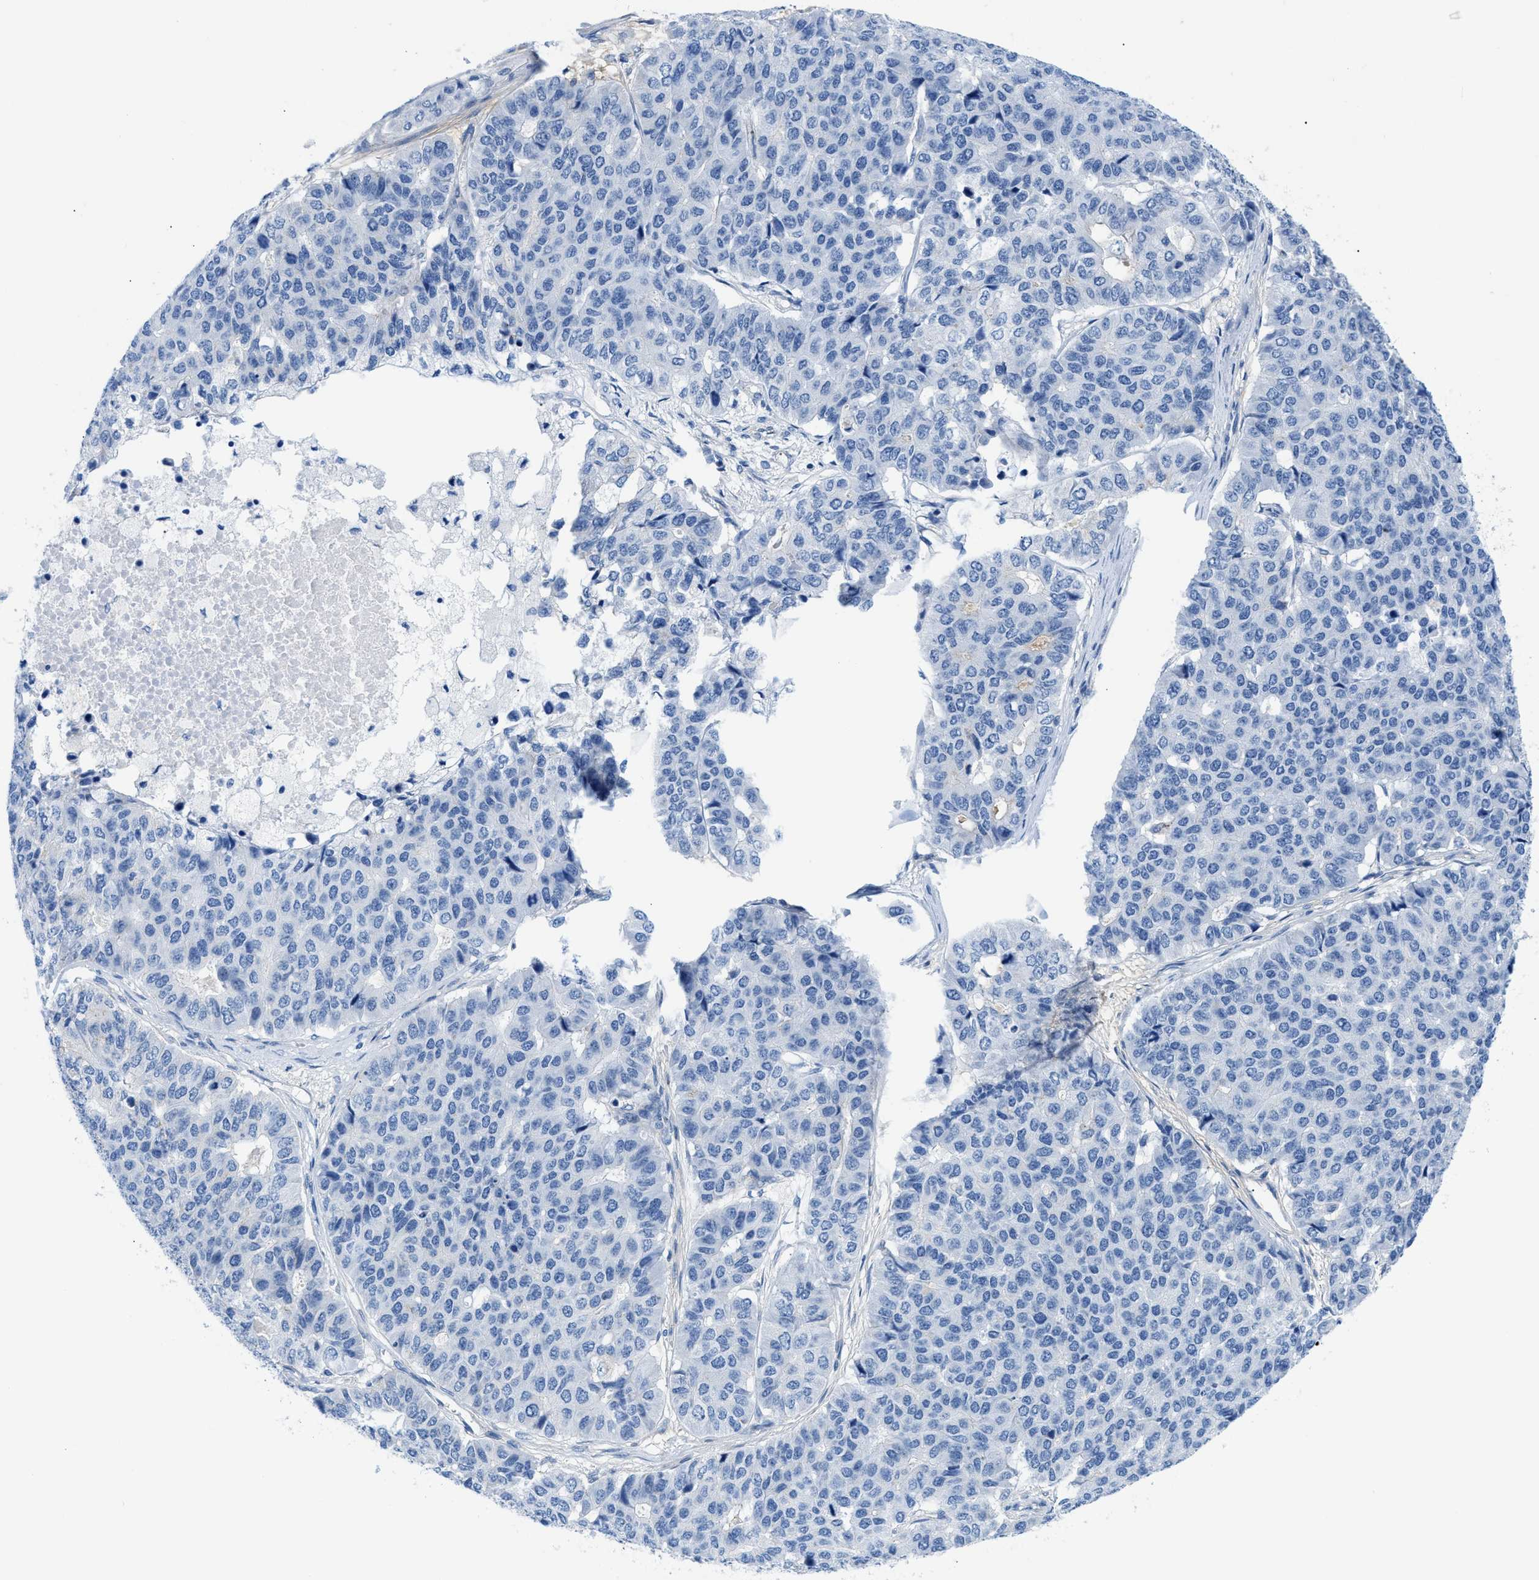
{"staining": {"intensity": "negative", "quantity": "none", "location": "none"}, "tissue": "pancreatic cancer", "cell_type": "Tumor cells", "image_type": "cancer", "snomed": [{"axis": "morphology", "description": "Adenocarcinoma, NOS"}, {"axis": "topography", "description": "Pancreas"}], "caption": "High magnification brightfield microscopy of pancreatic cancer stained with DAB (3,3'-diaminobenzidine) (brown) and counterstained with hematoxylin (blue): tumor cells show no significant expression.", "gene": "FDCSP", "patient": {"sex": "male", "age": 50}}